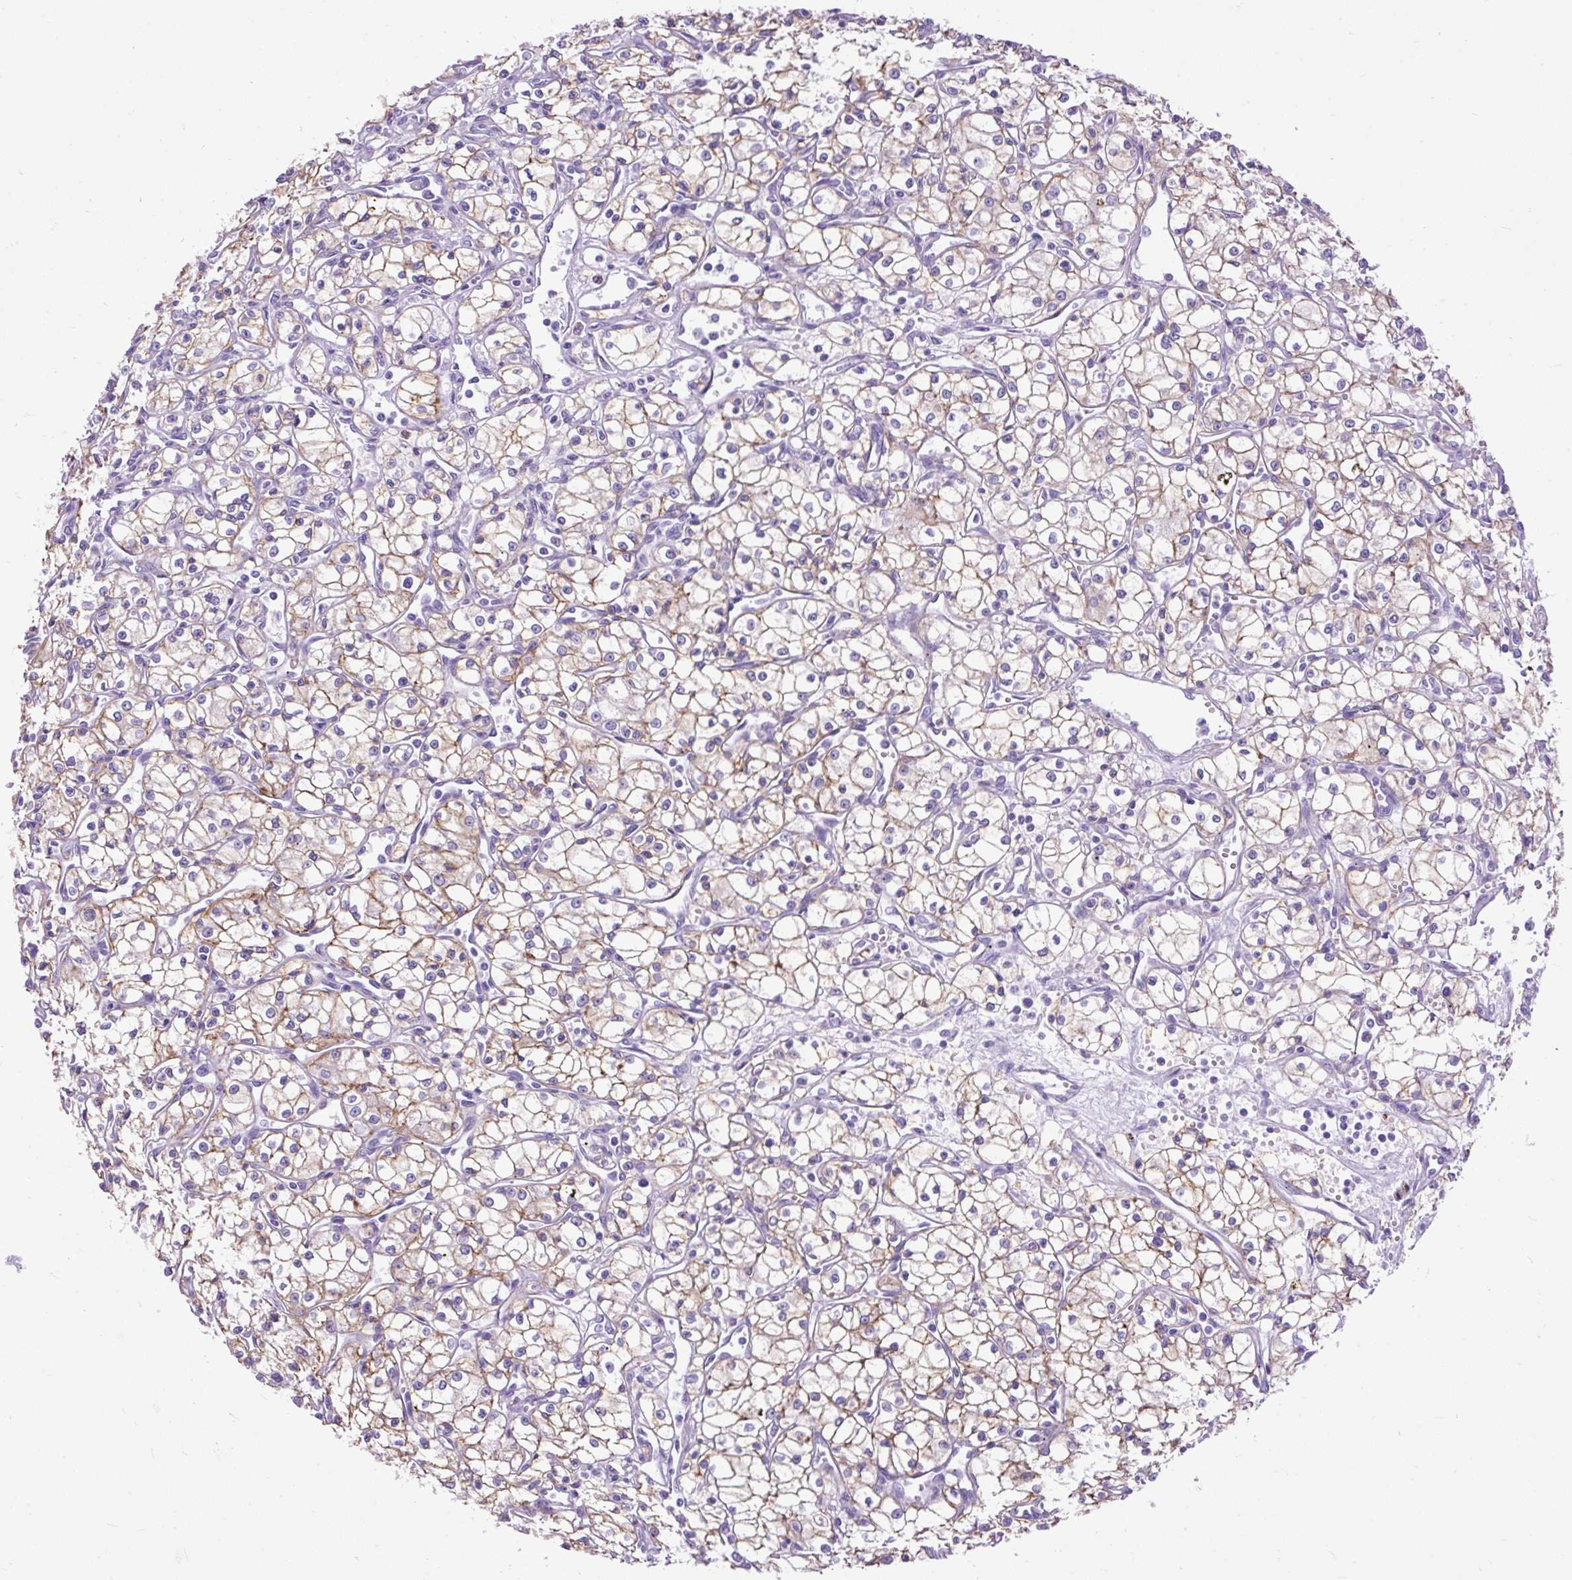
{"staining": {"intensity": "moderate", "quantity": "25%-75%", "location": "cytoplasmic/membranous"}, "tissue": "renal cancer", "cell_type": "Tumor cells", "image_type": "cancer", "snomed": [{"axis": "morphology", "description": "Adenocarcinoma, NOS"}, {"axis": "topography", "description": "Kidney"}], "caption": "A medium amount of moderate cytoplasmic/membranous staining is seen in approximately 25%-75% of tumor cells in adenocarcinoma (renal) tissue.", "gene": "ZNF256", "patient": {"sex": "male", "age": 59}}